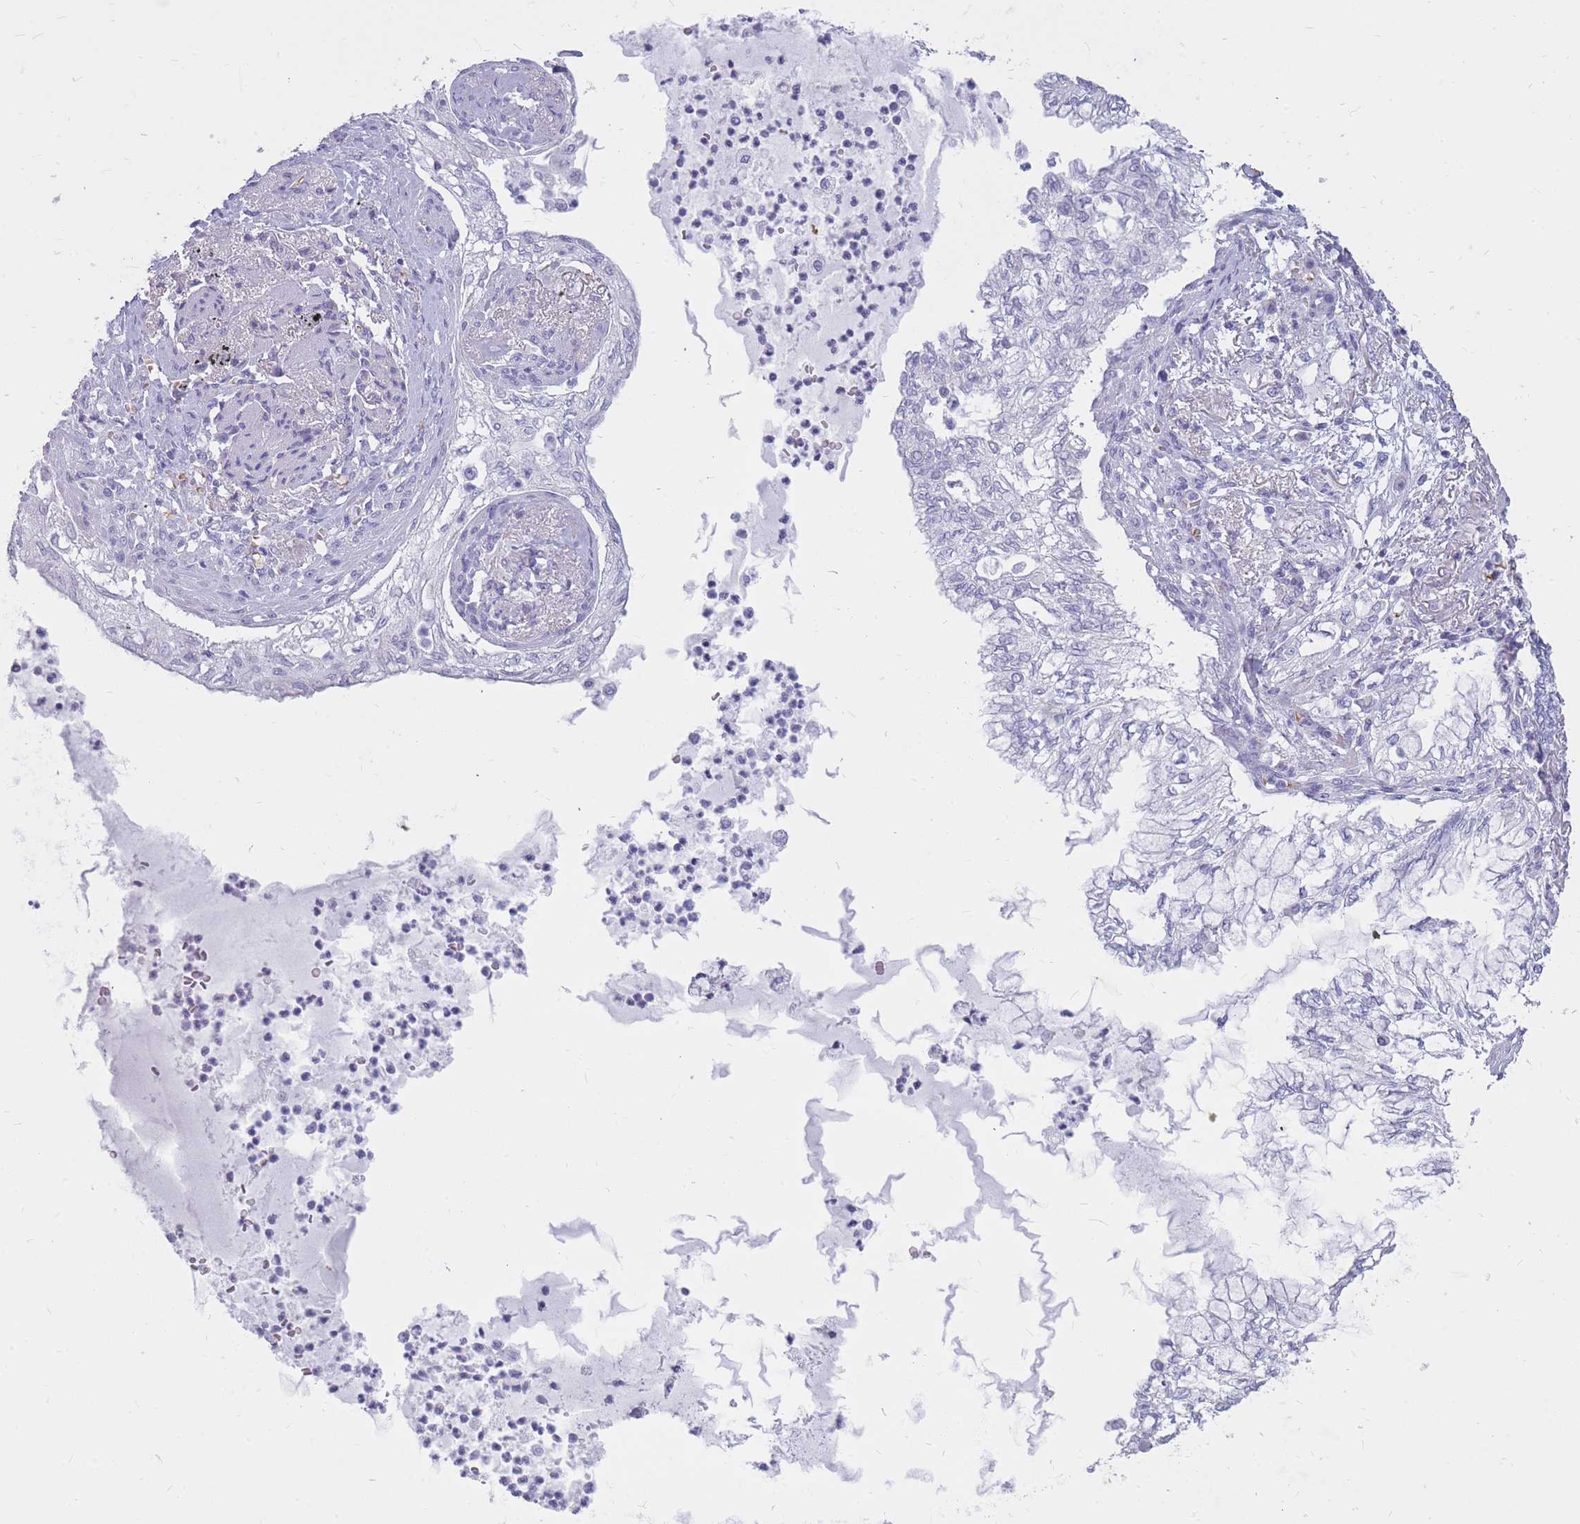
{"staining": {"intensity": "negative", "quantity": "none", "location": "none"}, "tissue": "lung cancer", "cell_type": "Tumor cells", "image_type": "cancer", "snomed": [{"axis": "morphology", "description": "Adenocarcinoma, NOS"}, {"axis": "topography", "description": "Lung"}], "caption": "IHC photomicrograph of adenocarcinoma (lung) stained for a protein (brown), which exhibits no staining in tumor cells.", "gene": "INS", "patient": {"sex": "female", "age": 70}}